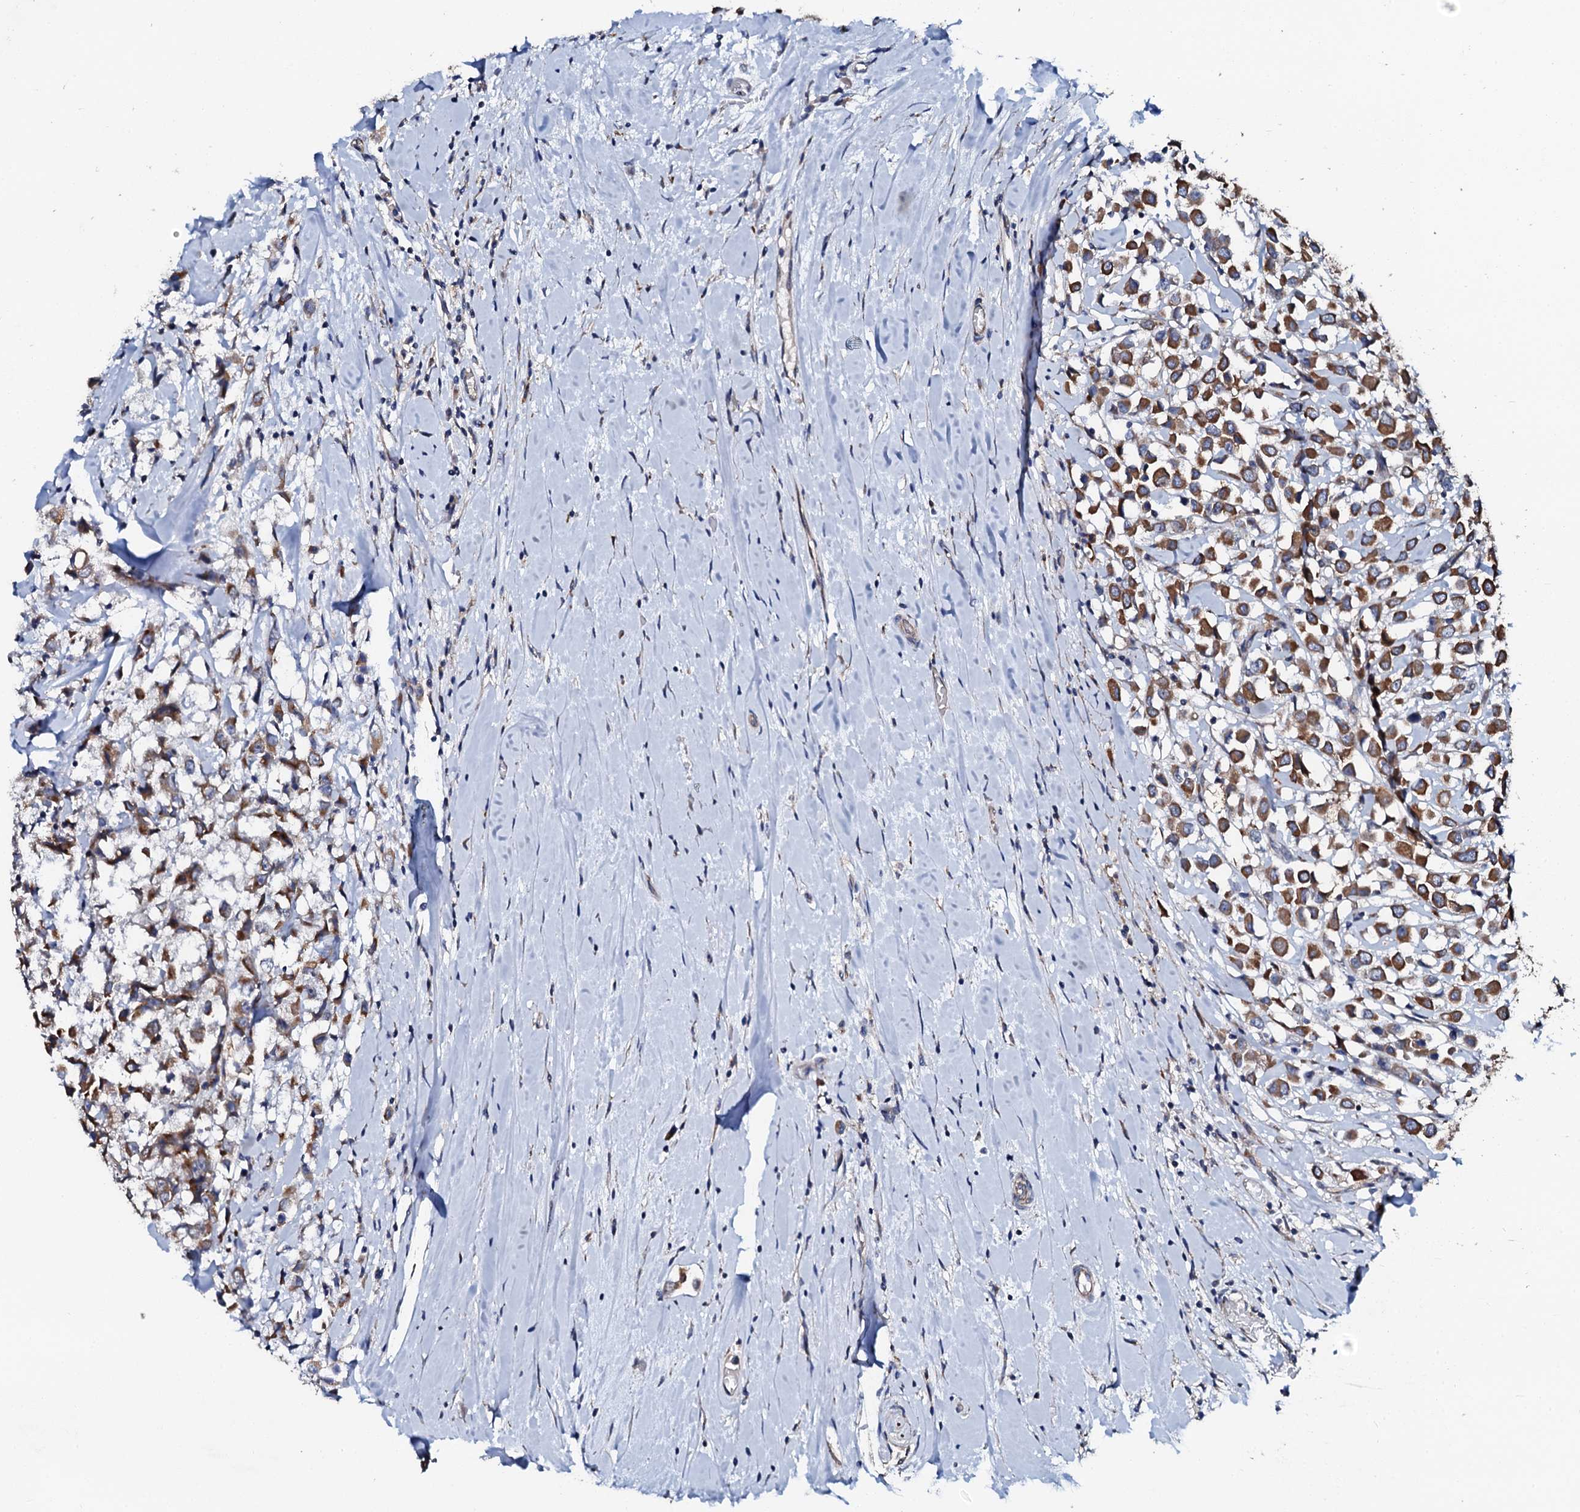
{"staining": {"intensity": "strong", "quantity": ">75%", "location": "cytoplasmic/membranous"}, "tissue": "breast cancer", "cell_type": "Tumor cells", "image_type": "cancer", "snomed": [{"axis": "morphology", "description": "Duct carcinoma"}, {"axis": "topography", "description": "Breast"}], "caption": "The immunohistochemical stain highlights strong cytoplasmic/membranous staining in tumor cells of infiltrating ductal carcinoma (breast) tissue.", "gene": "GLCE", "patient": {"sex": "female", "age": 61}}